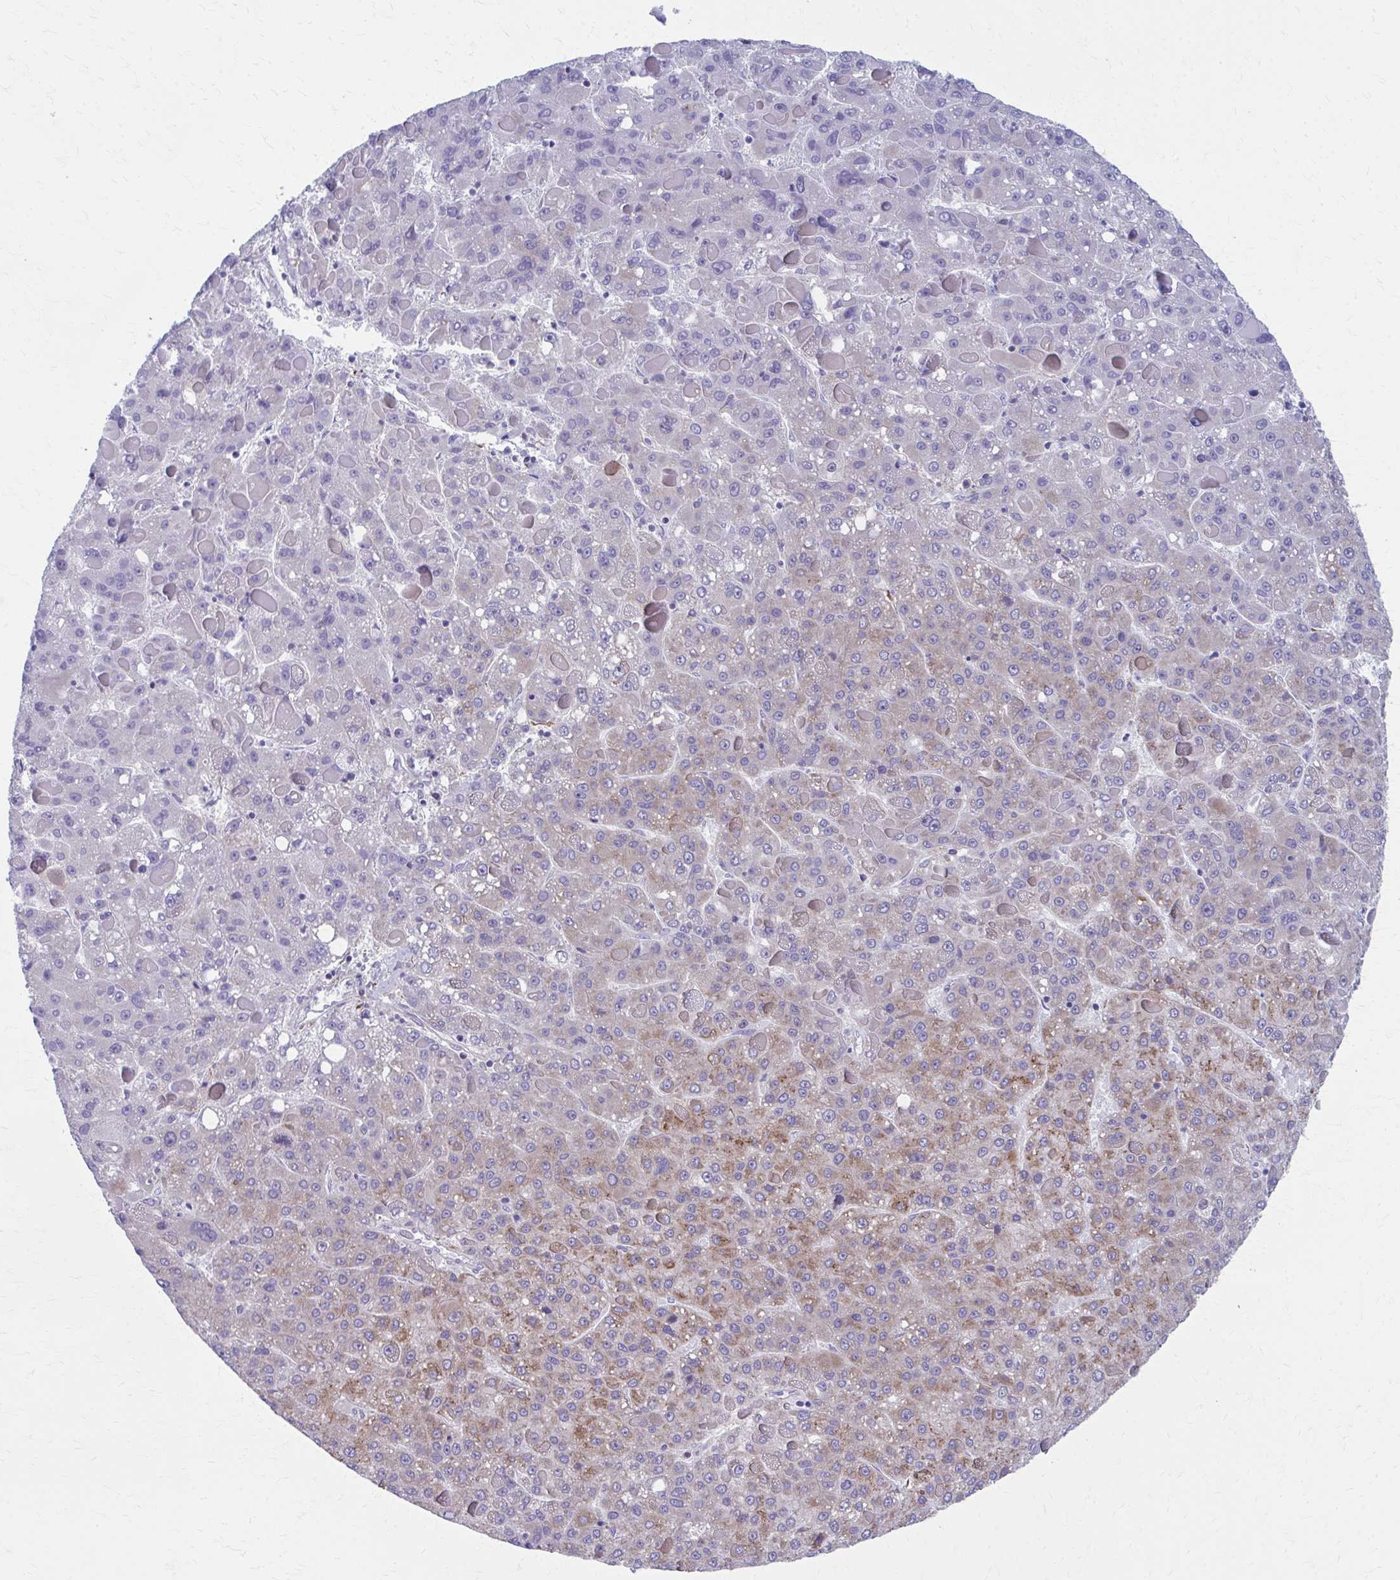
{"staining": {"intensity": "moderate", "quantity": "<25%", "location": "cytoplasmic/membranous"}, "tissue": "liver cancer", "cell_type": "Tumor cells", "image_type": "cancer", "snomed": [{"axis": "morphology", "description": "Carcinoma, Hepatocellular, NOS"}, {"axis": "topography", "description": "Liver"}], "caption": "The image reveals a brown stain indicating the presence of a protein in the cytoplasmic/membranous of tumor cells in liver hepatocellular carcinoma.", "gene": "SPATS2L", "patient": {"sex": "female", "age": 82}}